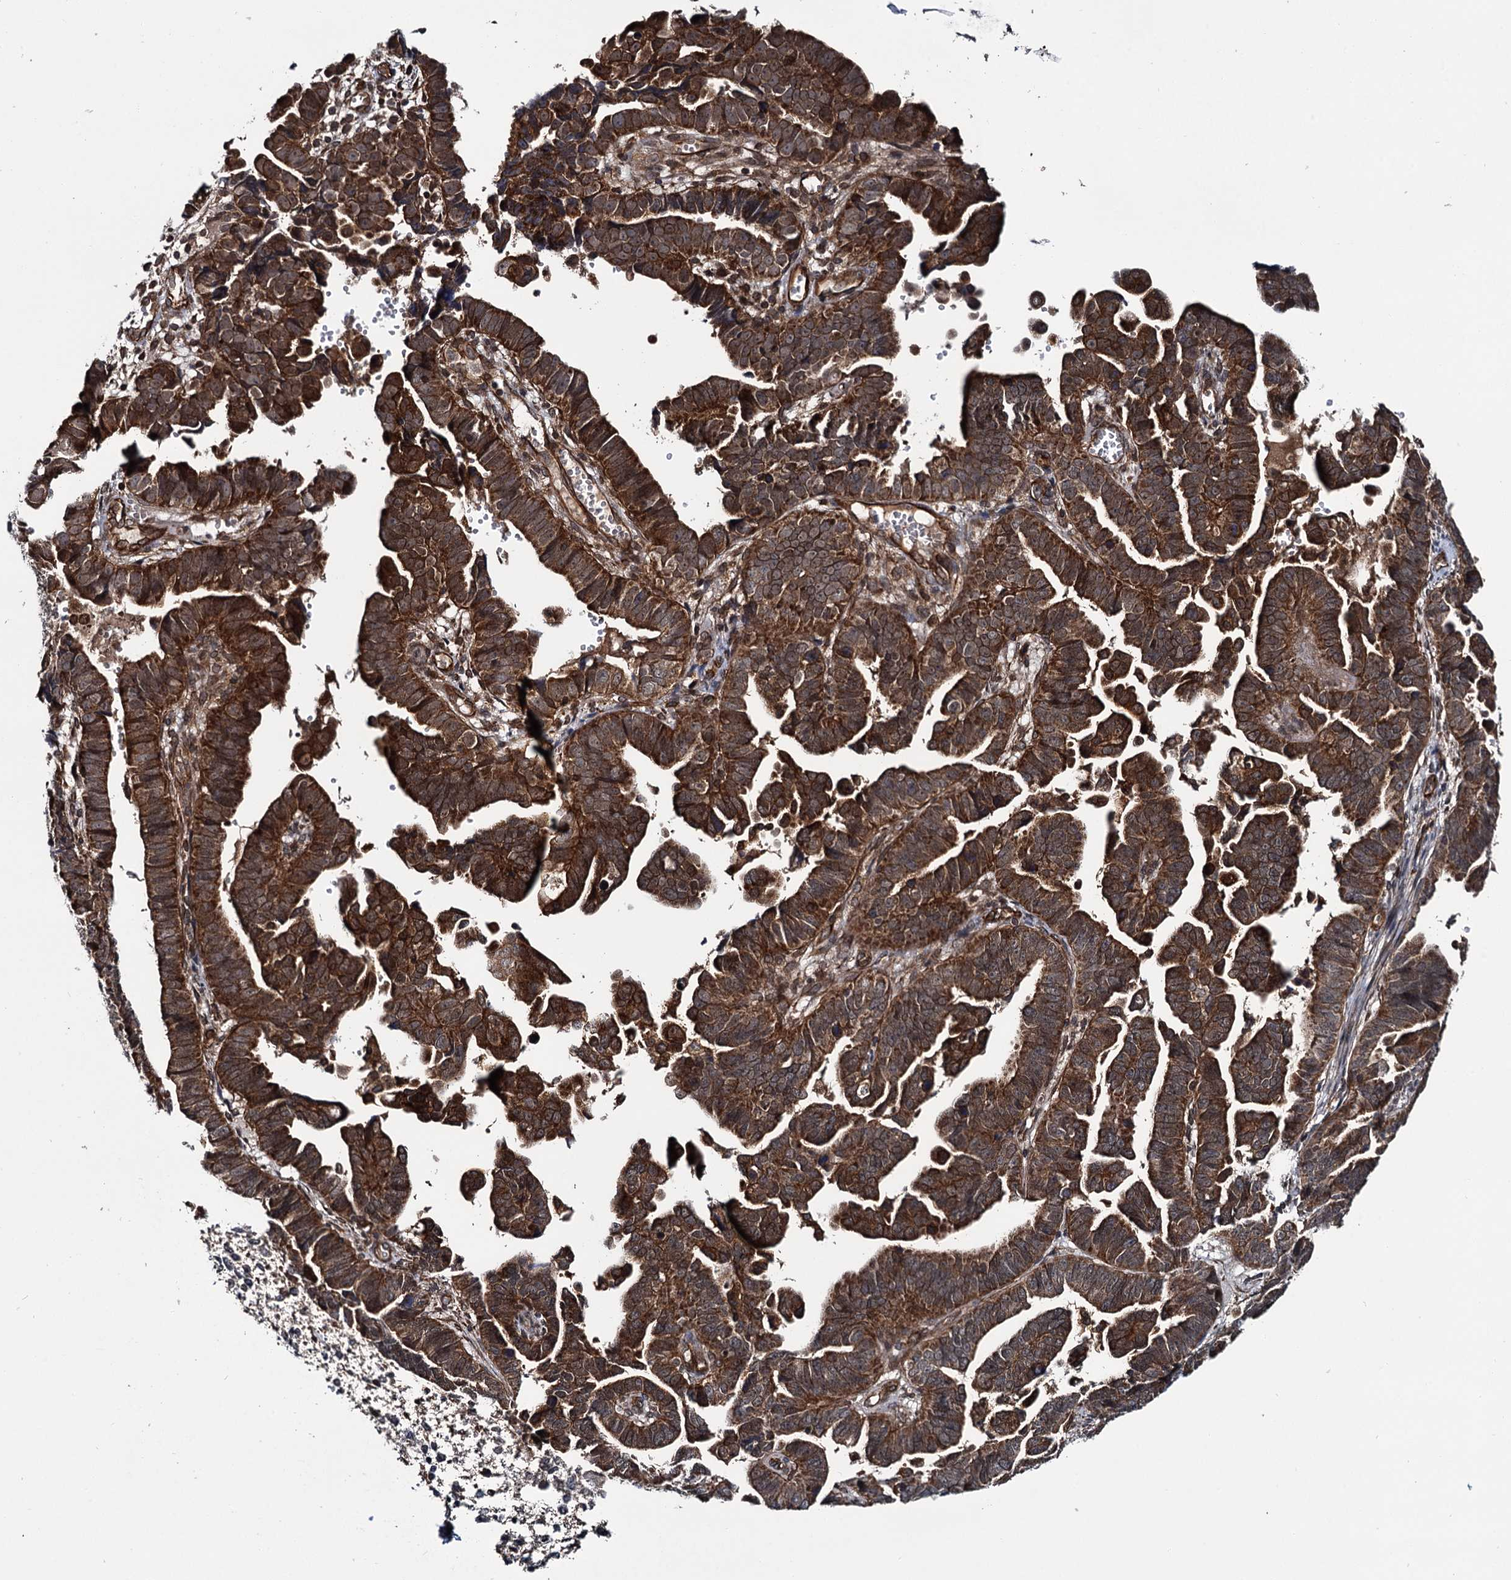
{"staining": {"intensity": "strong", "quantity": ">75%", "location": "cytoplasmic/membranous"}, "tissue": "endometrial cancer", "cell_type": "Tumor cells", "image_type": "cancer", "snomed": [{"axis": "morphology", "description": "Adenocarcinoma, NOS"}, {"axis": "topography", "description": "Endometrium"}], "caption": "Immunohistochemistry (IHC) (DAB (3,3'-diaminobenzidine)) staining of human adenocarcinoma (endometrial) demonstrates strong cytoplasmic/membranous protein staining in approximately >75% of tumor cells.", "gene": "ZFYVE19", "patient": {"sex": "female", "age": 75}}